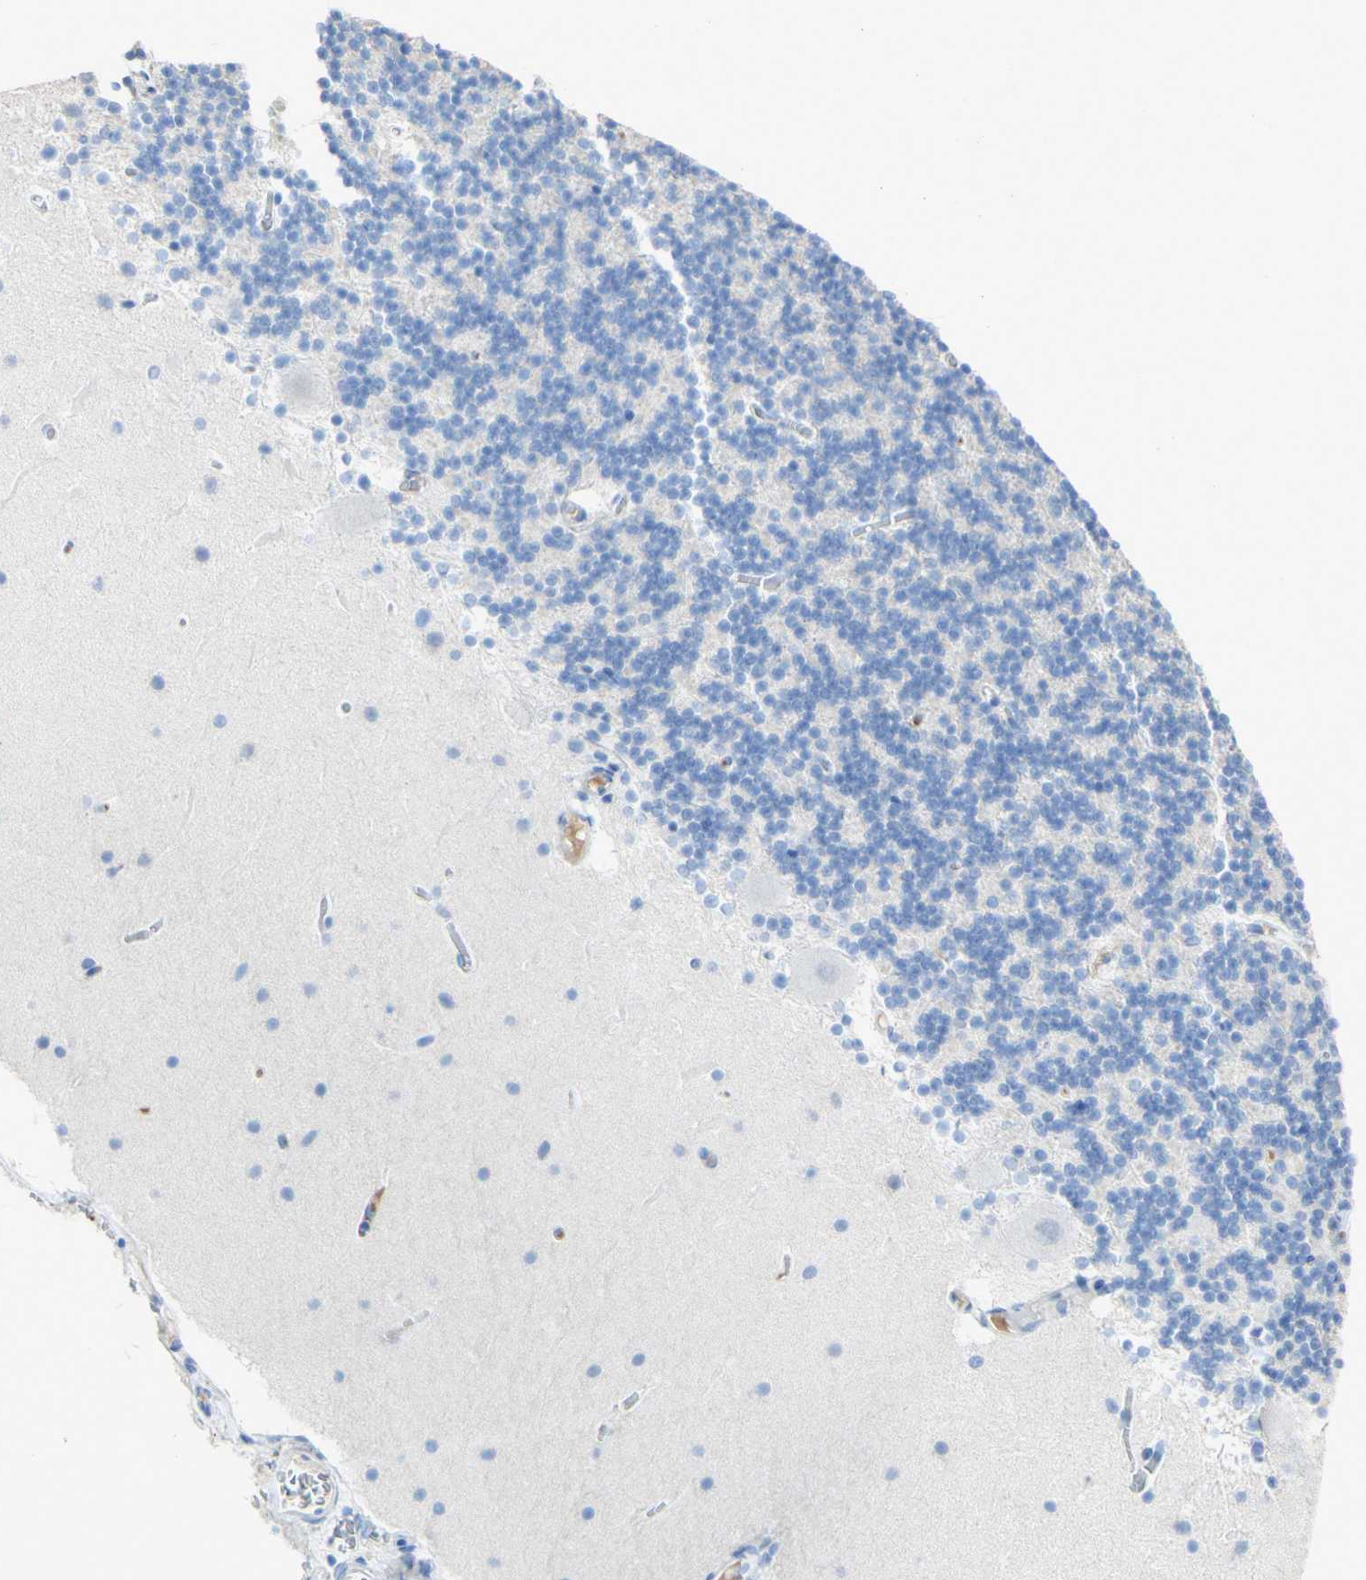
{"staining": {"intensity": "negative", "quantity": "none", "location": "none"}, "tissue": "cerebellum", "cell_type": "Cells in granular layer", "image_type": "normal", "snomed": [{"axis": "morphology", "description": "Normal tissue, NOS"}, {"axis": "topography", "description": "Cerebellum"}], "caption": "High magnification brightfield microscopy of benign cerebellum stained with DAB (3,3'-diaminobenzidine) (brown) and counterstained with hematoxylin (blue): cells in granular layer show no significant expression. The staining was performed using DAB (3,3'-diaminobenzidine) to visualize the protein expression in brown, while the nuclei were stained in blue with hematoxylin (Magnification: 20x).", "gene": "DSC2", "patient": {"sex": "male", "age": 45}}